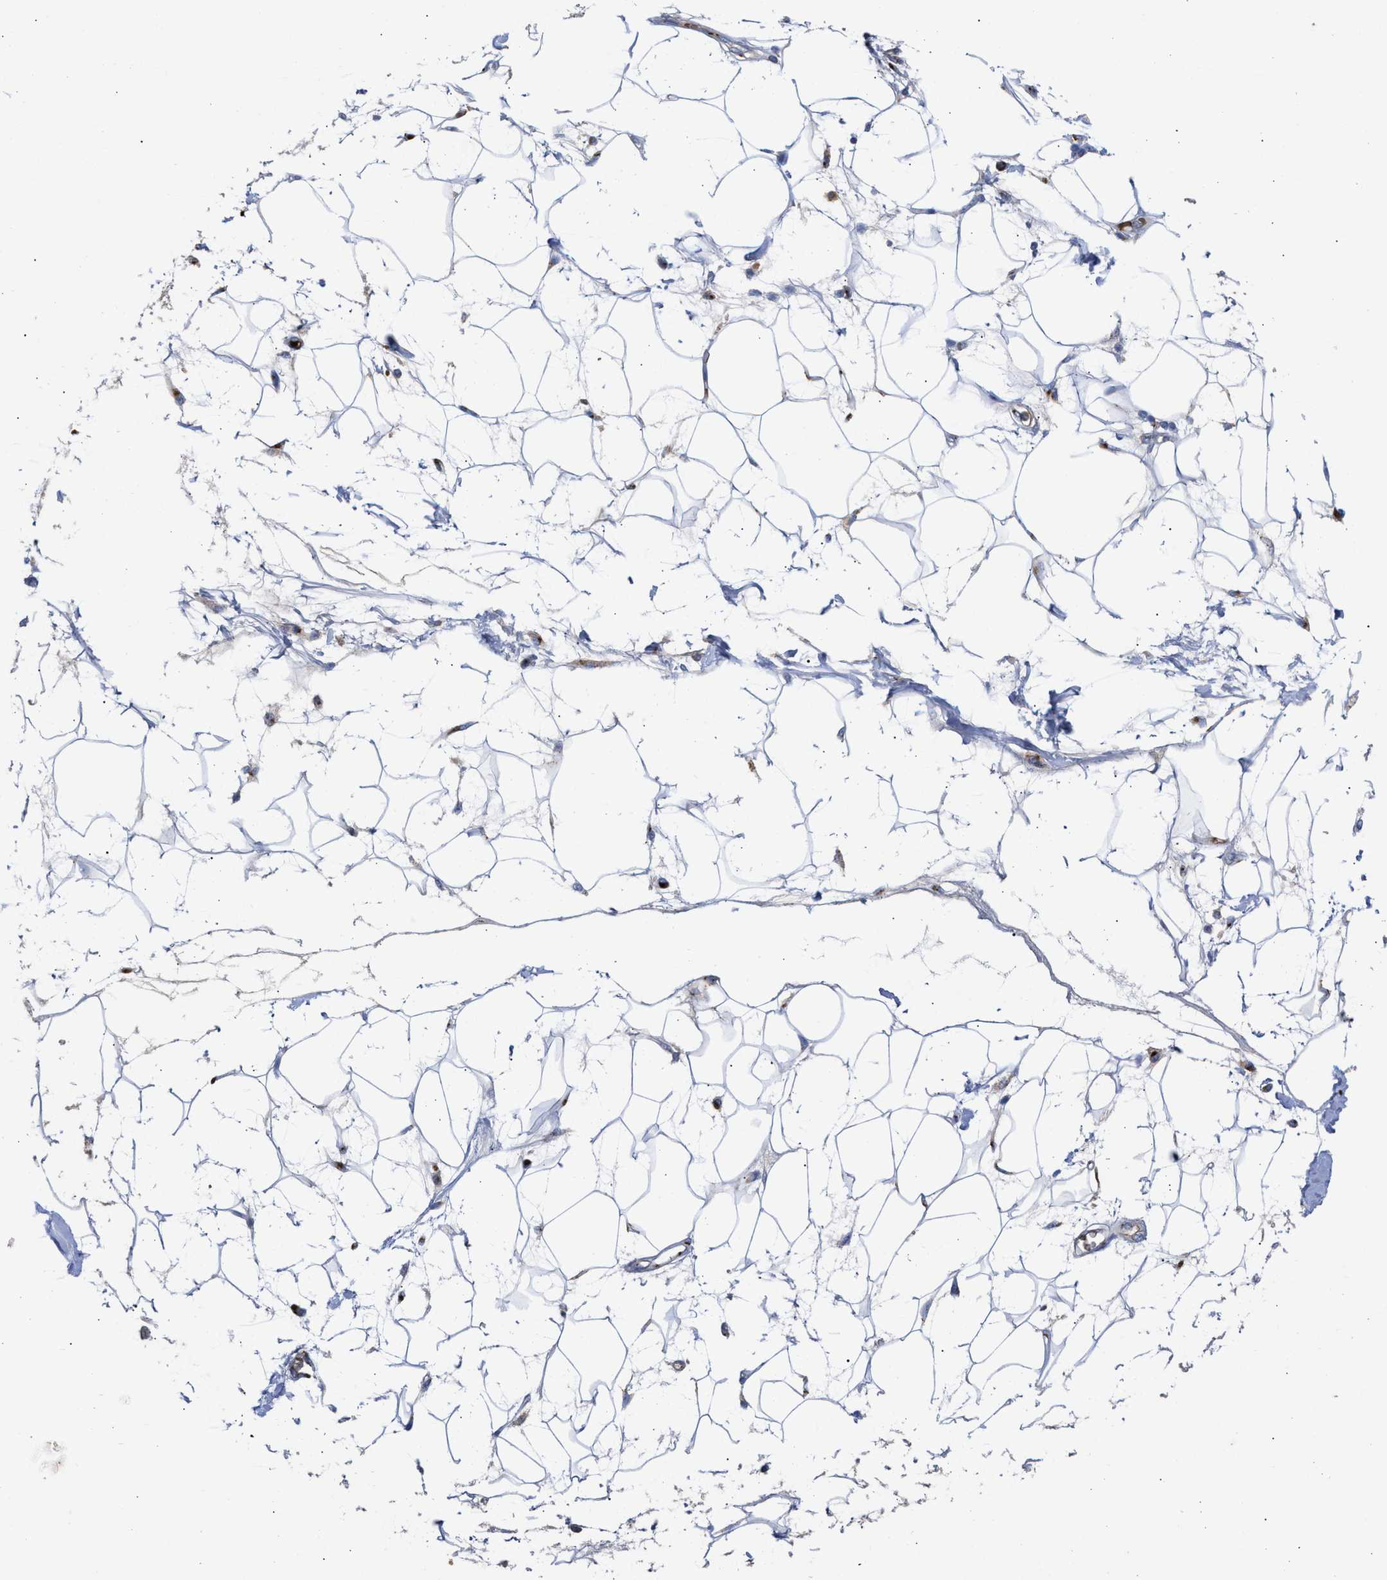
{"staining": {"intensity": "negative", "quantity": "none", "location": "none"}, "tissue": "adipose tissue", "cell_type": "Adipocytes", "image_type": "normal", "snomed": [{"axis": "morphology", "description": "Normal tissue, NOS"}, {"axis": "morphology", "description": "Adenocarcinoma, NOS"}, {"axis": "topography", "description": "Duodenum"}, {"axis": "topography", "description": "Peripheral nerve tissue"}], "caption": "Immunohistochemical staining of normal adipose tissue shows no significant expression in adipocytes. The staining is performed using DAB (3,3'-diaminobenzidine) brown chromogen with nuclei counter-stained in using hematoxylin.", "gene": "CCL2", "patient": {"sex": "female", "age": 60}}